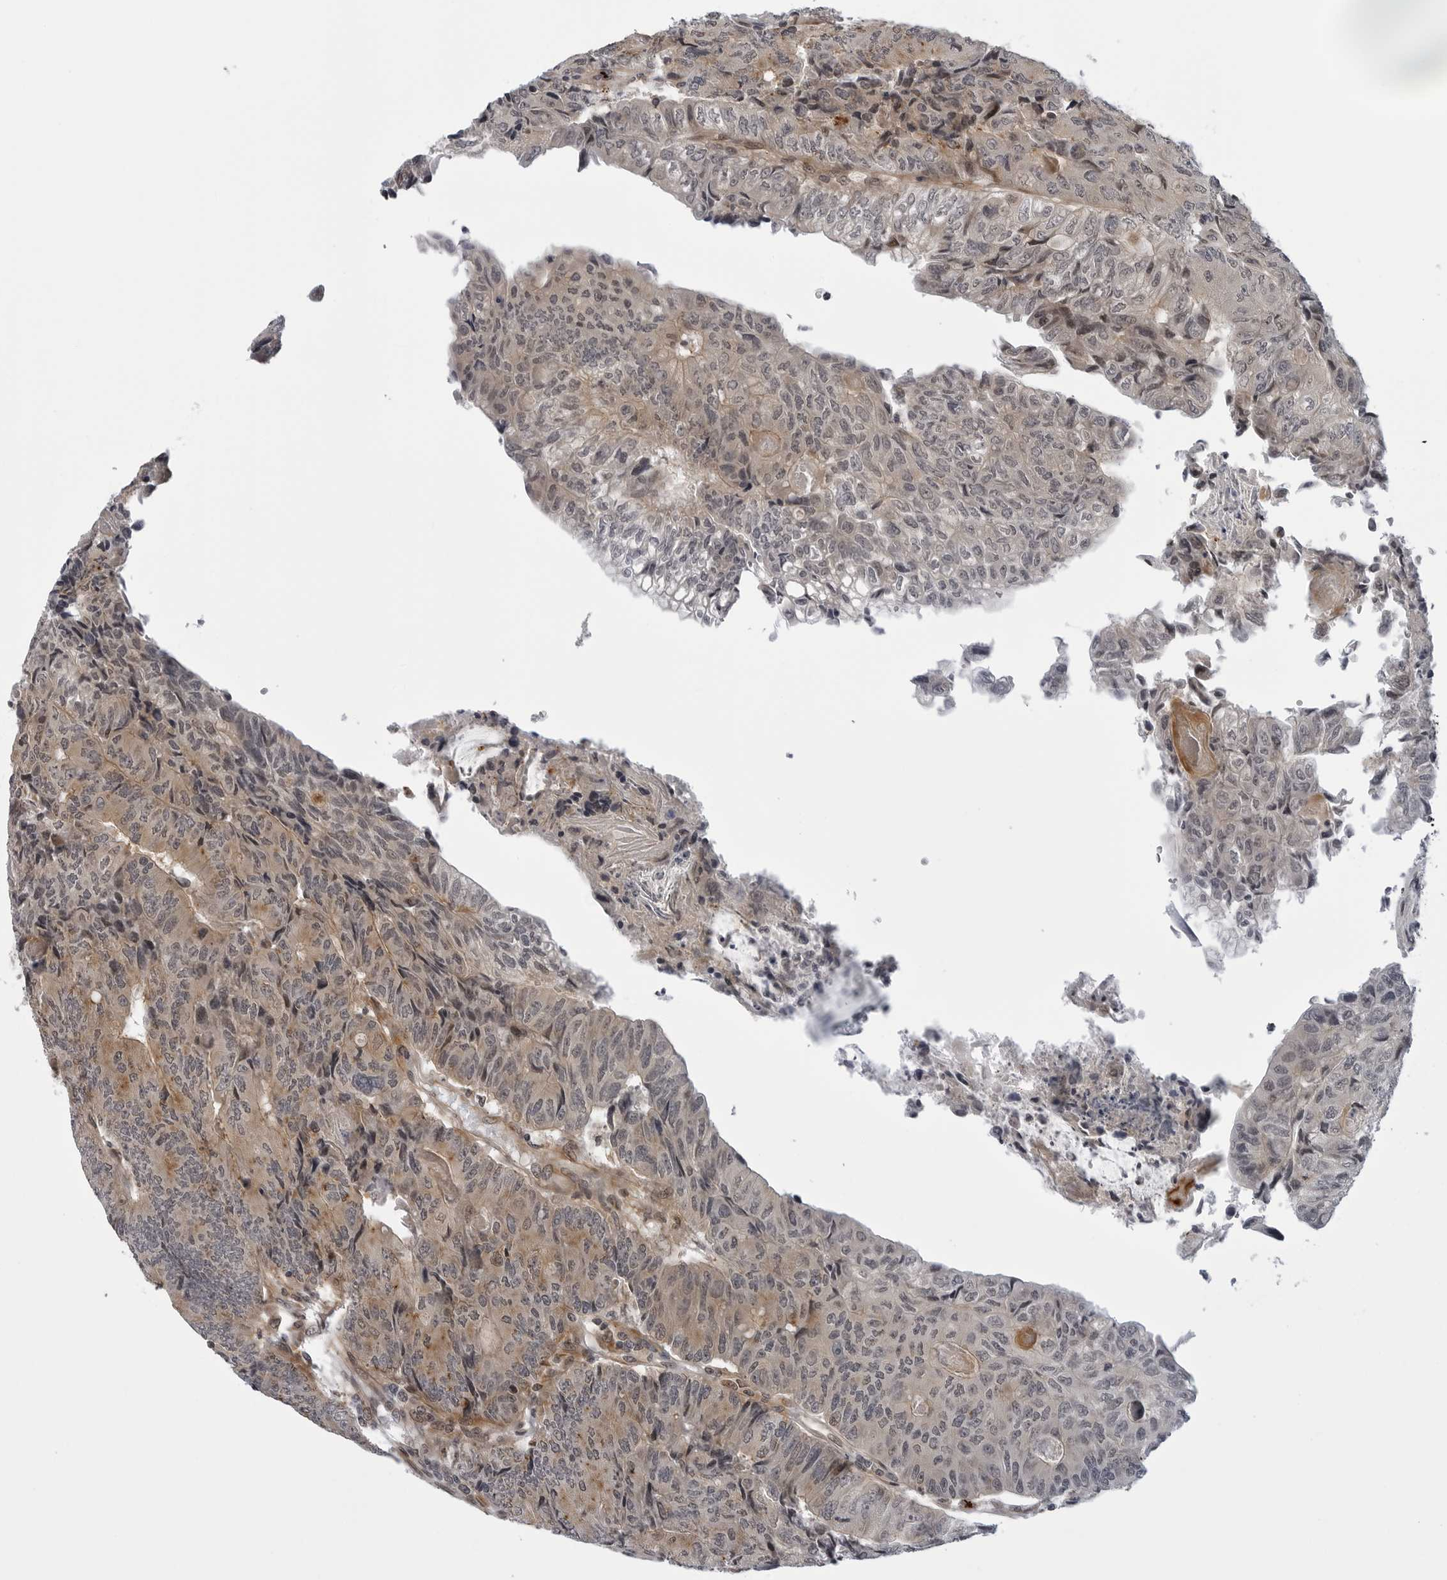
{"staining": {"intensity": "weak", "quantity": "25%-75%", "location": "cytoplasmic/membranous"}, "tissue": "colorectal cancer", "cell_type": "Tumor cells", "image_type": "cancer", "snomed": [{"axis": "morphology", "description": "Adenocarcinoma, NOS"}, {"axis": "topography", "description": "Colon"}], "caption": "An IHC photomicrograph of tumor tissue is shown. Protein staining in brown shows weak cytoplasmic/membranous positivity in adenocarcinoma (colorectal) within tumor cells.", "gene": "KIAA1614", "patient": {"sex": "female", "age": 67}}